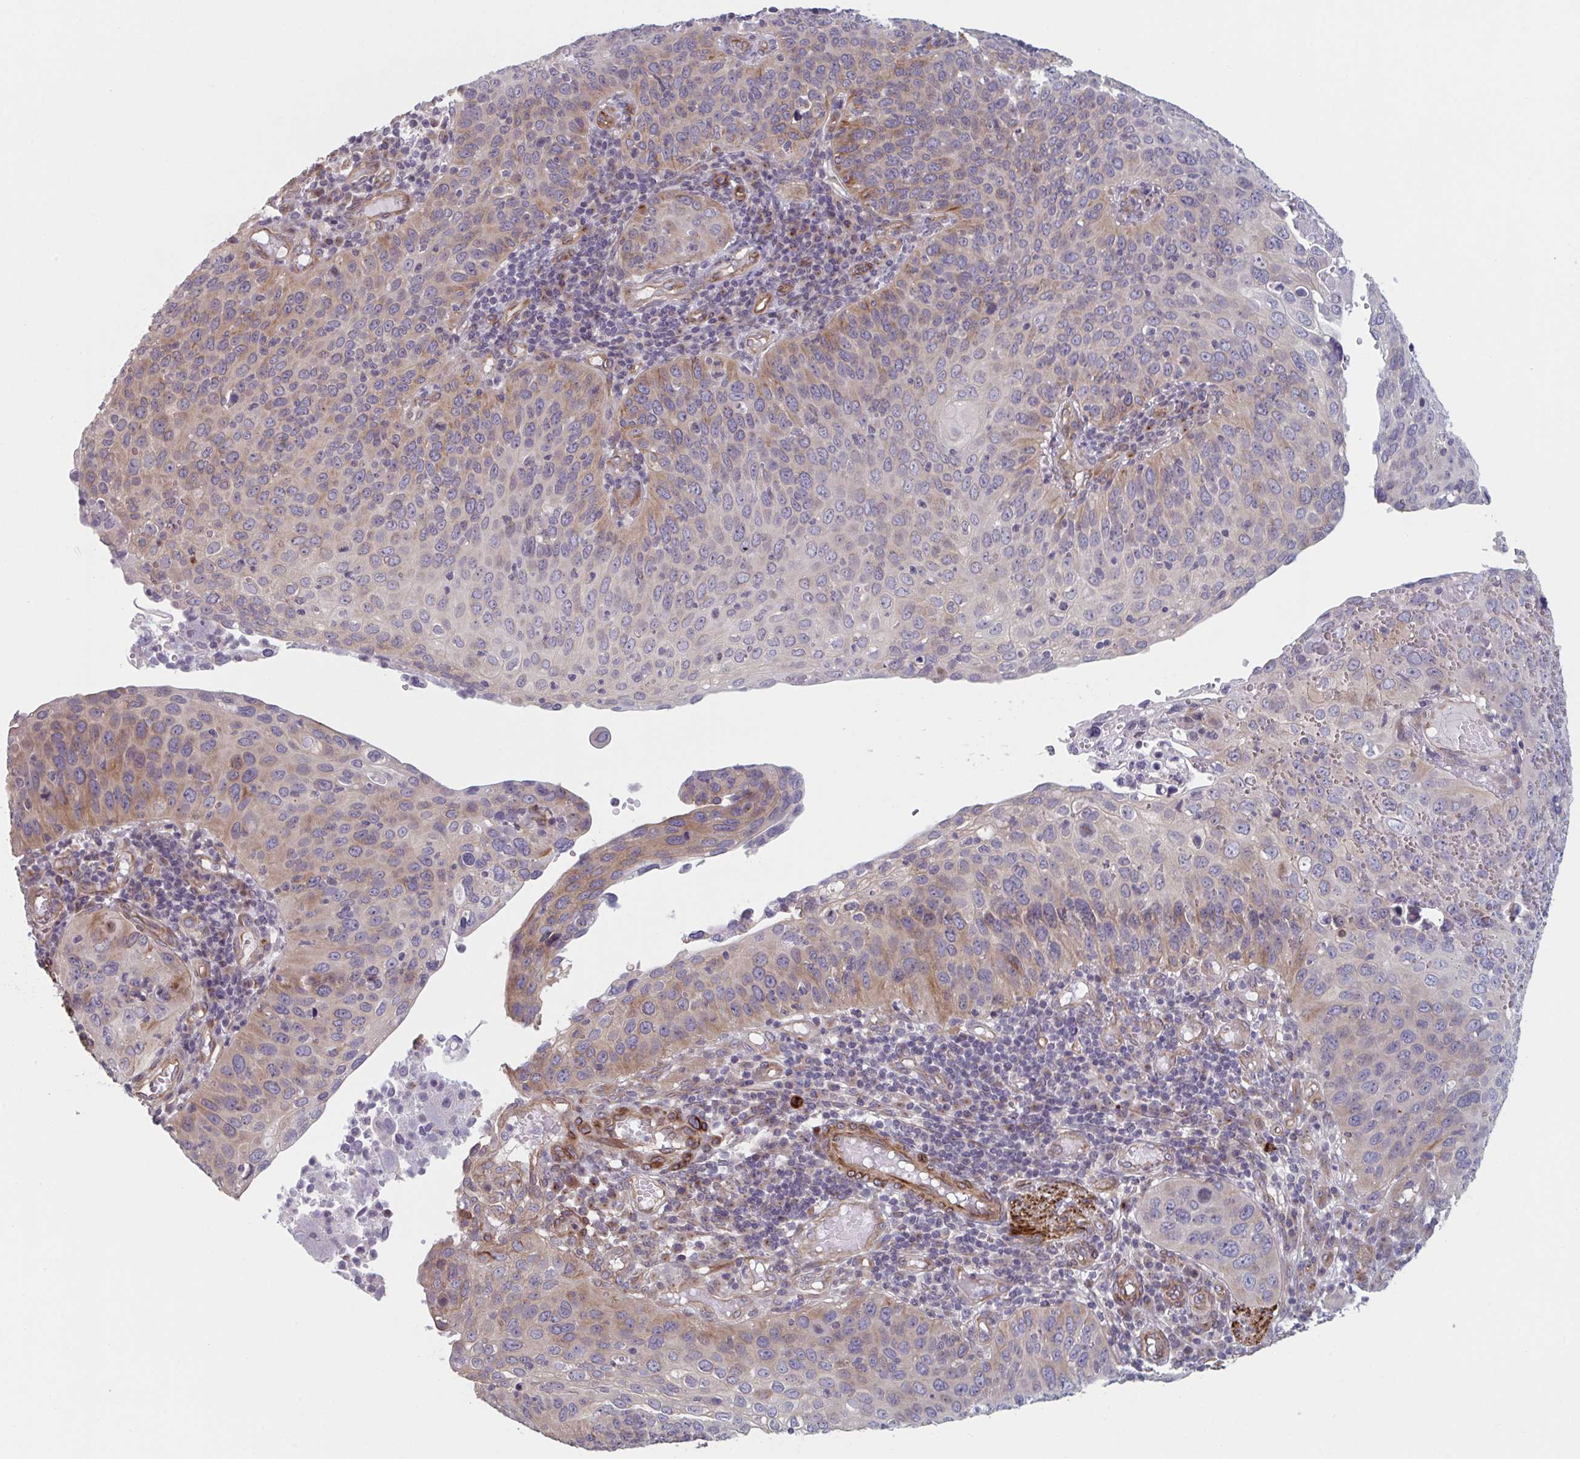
{"staining": {"intensity": "weak", "quantity": "25%-75%", "location": "cytoplasmic/membranous"}, "tissue": "cervical cancer", "cell_type": "Tumor cells", "image_type": "cancer", "snomed": [{"axis": "morphology", "description": "Squamous cell carcinoma, NOS"}, {"axis": "topography", "description": "Cervix"}], "caption": "Protein expression analysis of human cervical cancer (squamous cell carcinoma) reveals weak cytoplasmic/membranous expression in approximately 25%-75% of tumor cells. (IHC, brightfield microscopy, high magnification).", "gene": "TNFSF10", "patient": {"sex": "female", "age": 36}}